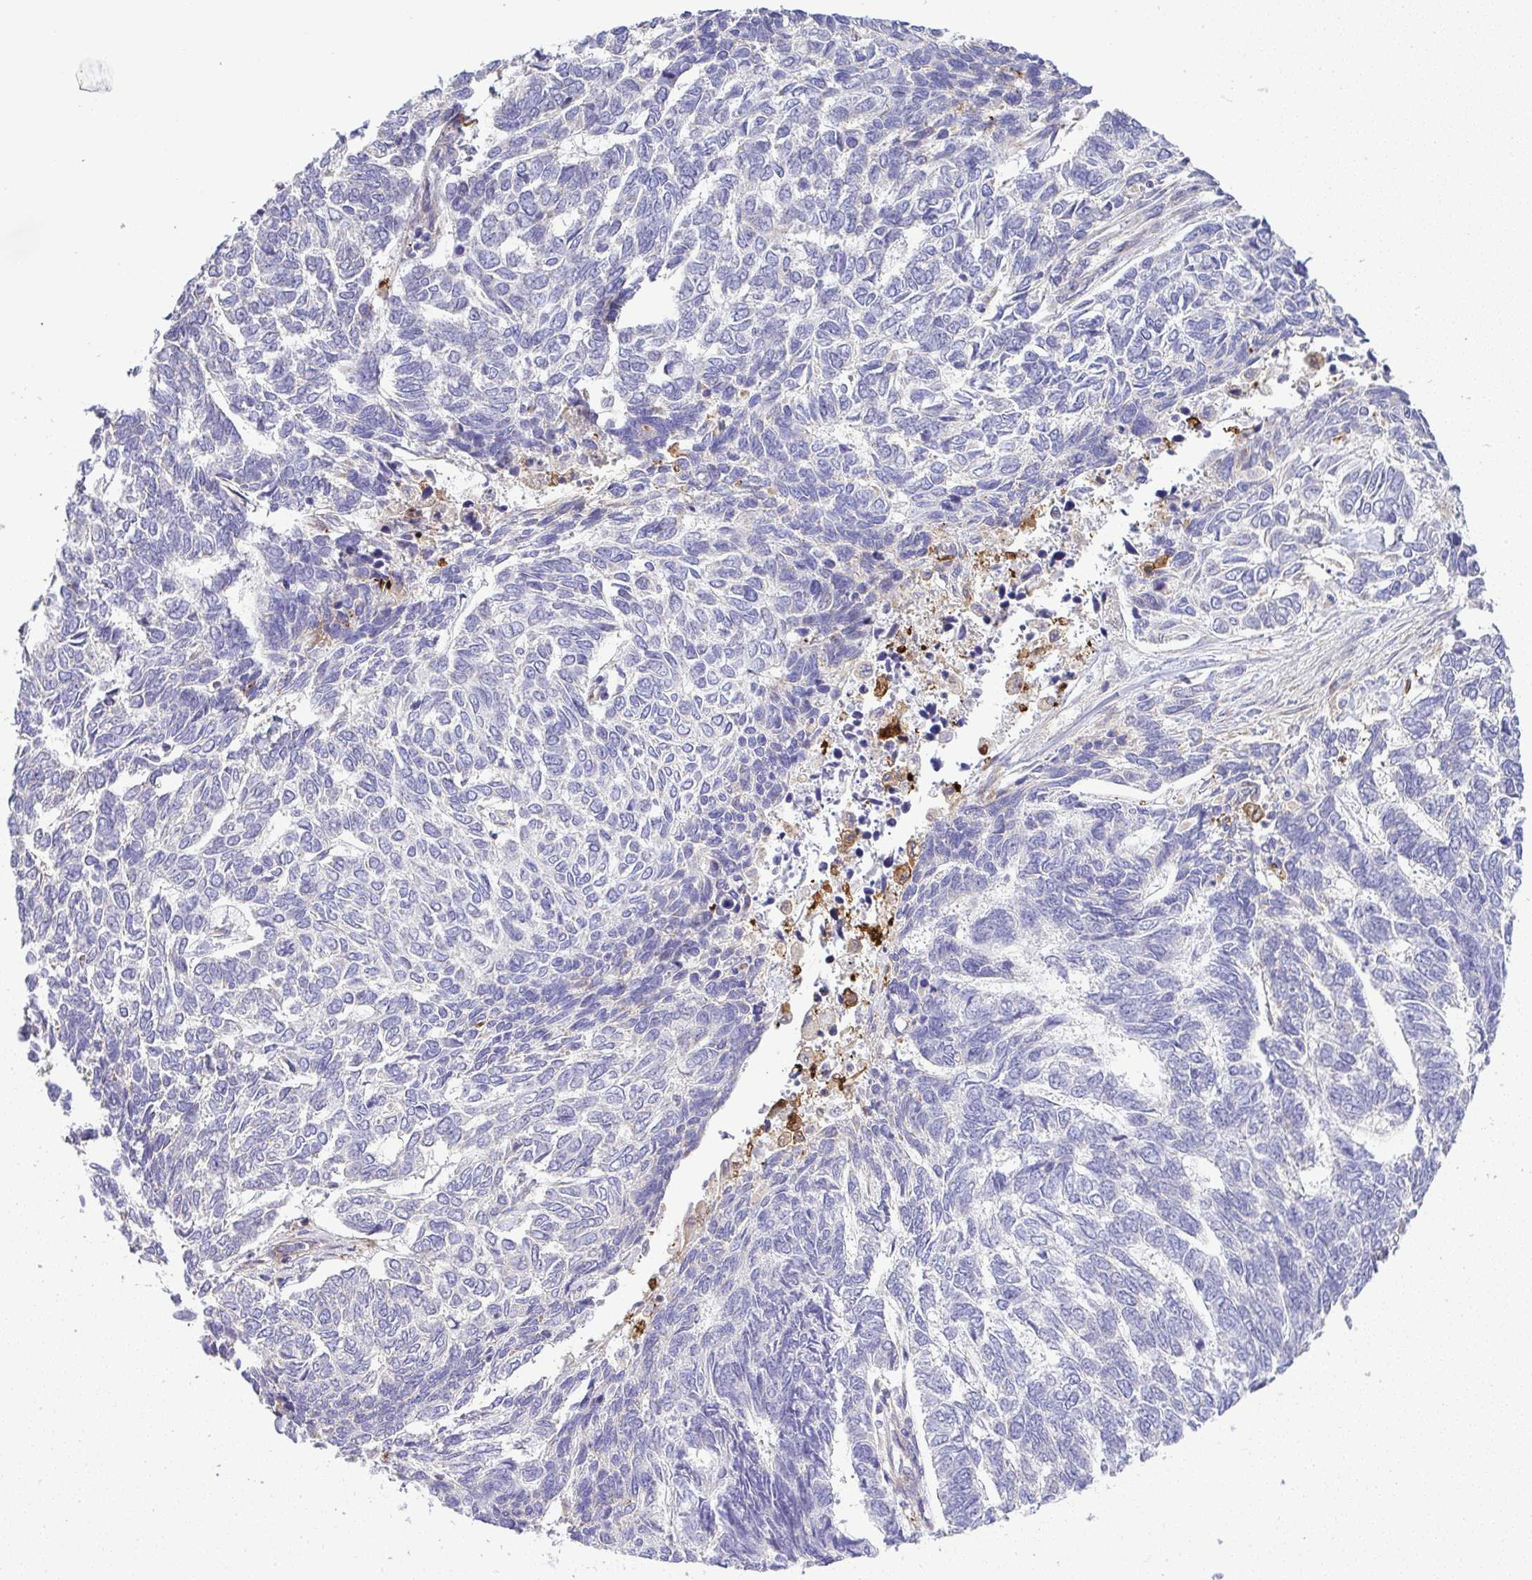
{"staining": {"intensity": "negative", "quantity": "none", "location": "none"}, "tissue": "skin cancer", "cell_type": "Tumor cells", "image_type": "cancer", "snomed": [{"axis": "morphology", "description": "Basal cell carcinoma"}, {"axis": "topography", "description": "Skin"}], "caption": "The image reveals no significant expression in tumor cells of skin basal cell carcinoma. (DAB (3,3'-diaminobenzidine) immunohistochemistry, high magnification).", "gene": "GRID2", "patient": {"sex": "female", "age": 65}}